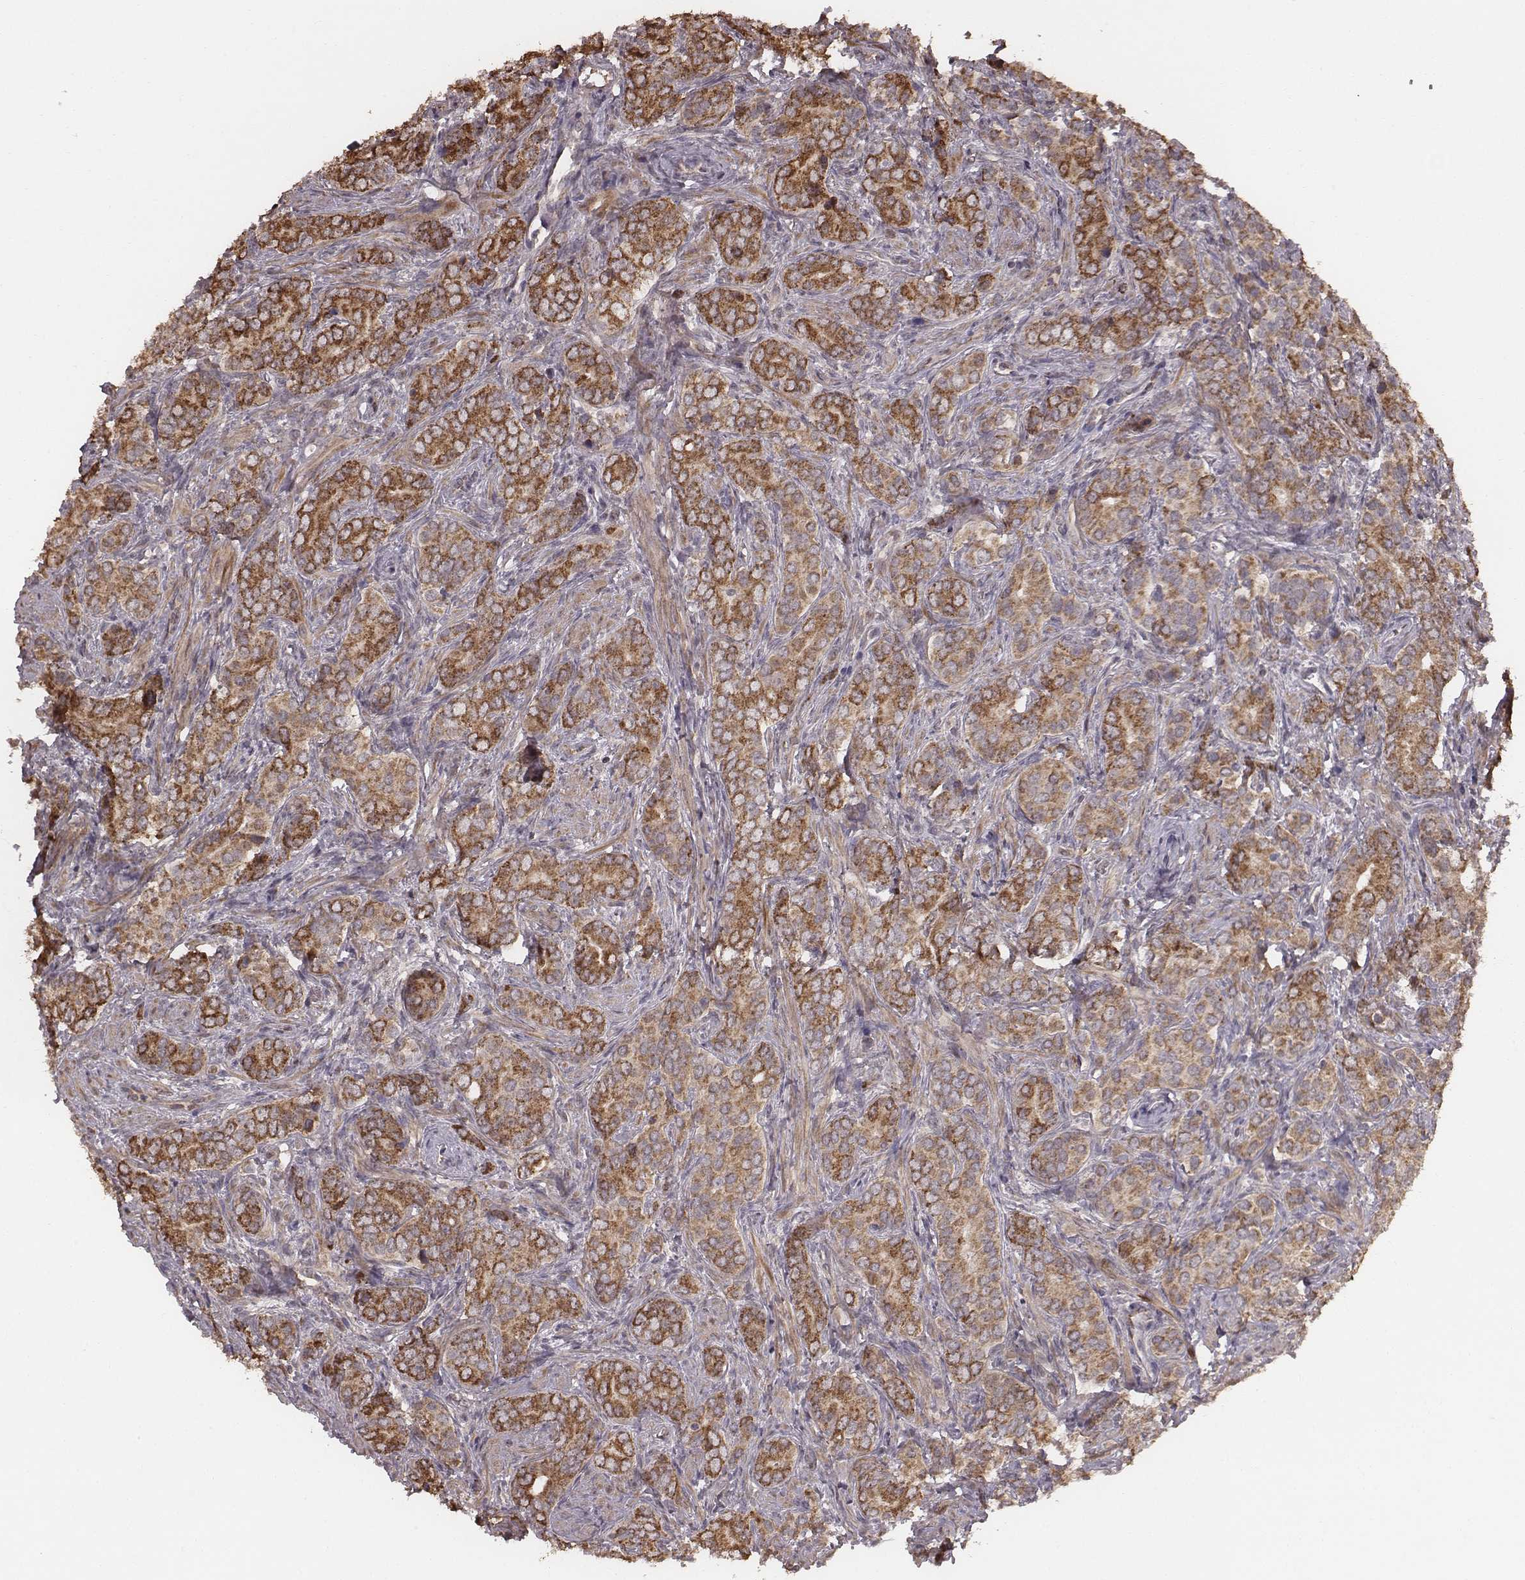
{"staining": {"intensity": "strong", "quantity": ">75%", "location": "cytoplasmic/membranous"}, "tissue": "prostate cancer", "cell_type": "Tumor cells", "image_type": "cancer", "snomed": [{"axis": "morphology", "description": "Adenocarcinoma, High grade"}, {"axis": "topography", "description": "Prostate"}], "caption": "Immunohistochemistry (IHC) of prostate cancer (adenocarcinoma (high-grade)) displays high levels of strong cytoplasmic/membranous staining in about >75% of tumor cells. (DAB IHC with brightfield microscopy, high magnification).", "gene": "PDCD2L", "patient": {"sex": "male", "age": 84}}